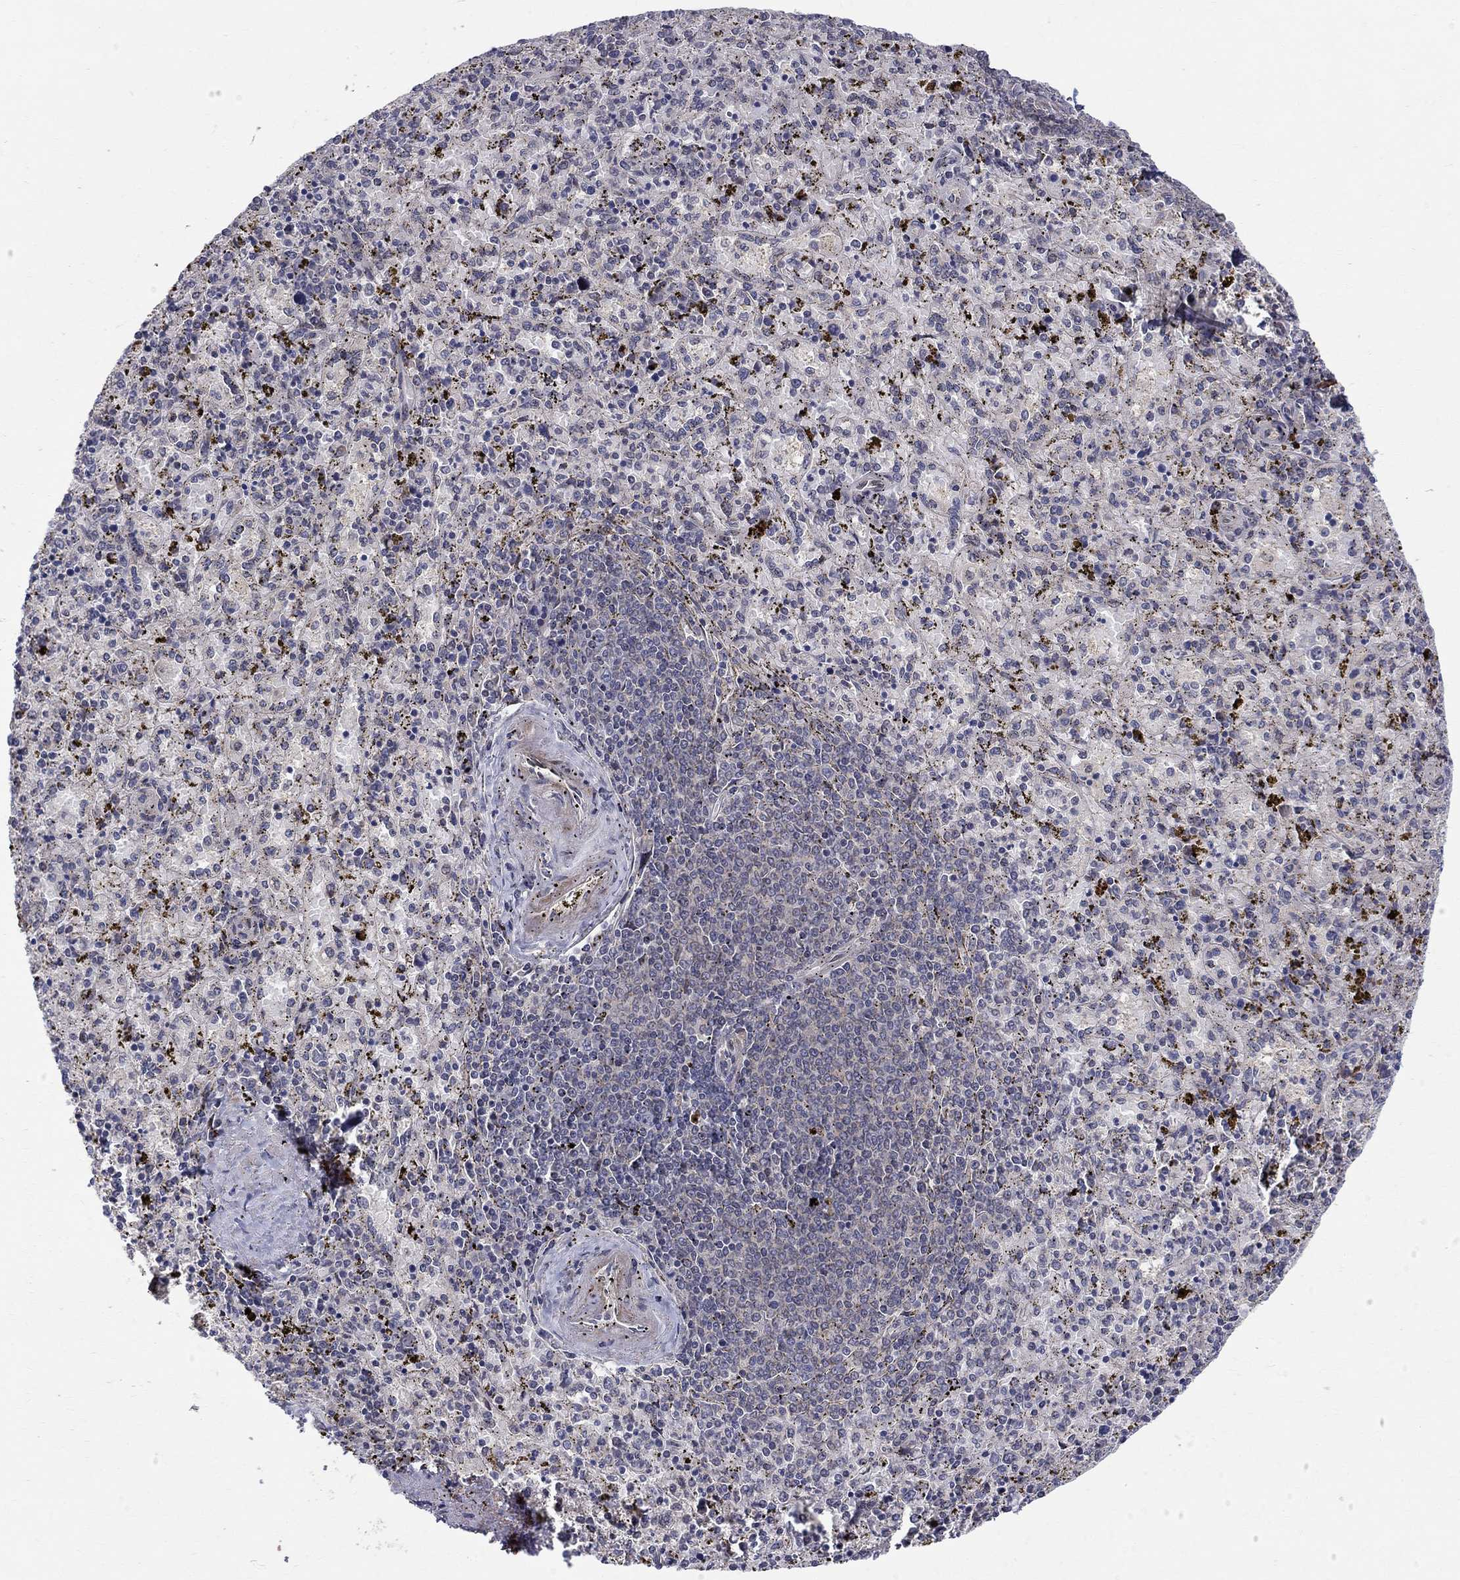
{"staining": {"intensity": "negative", "quantity": "none", "location": "none"}, "tissue": "spleen", "cell_type": "Cells in red pulp", "image_type": "normal", "snomed": [{"axis": "morphology", "description": "Normal tissue, NOS"}, {"axis": "topography", "description": "Spleen"}], "caption": "High power microscopy histopathology image of an immunohistochemistry micrograph of unremarkable spleen, revealing no significant staining in cells in red pulp. The staining is performed using DAB brown chromogen with nuclei counter-stained in using hematoxylin.", "gene": "WDR19", "patient": {"sex": "female", "age": 50}}